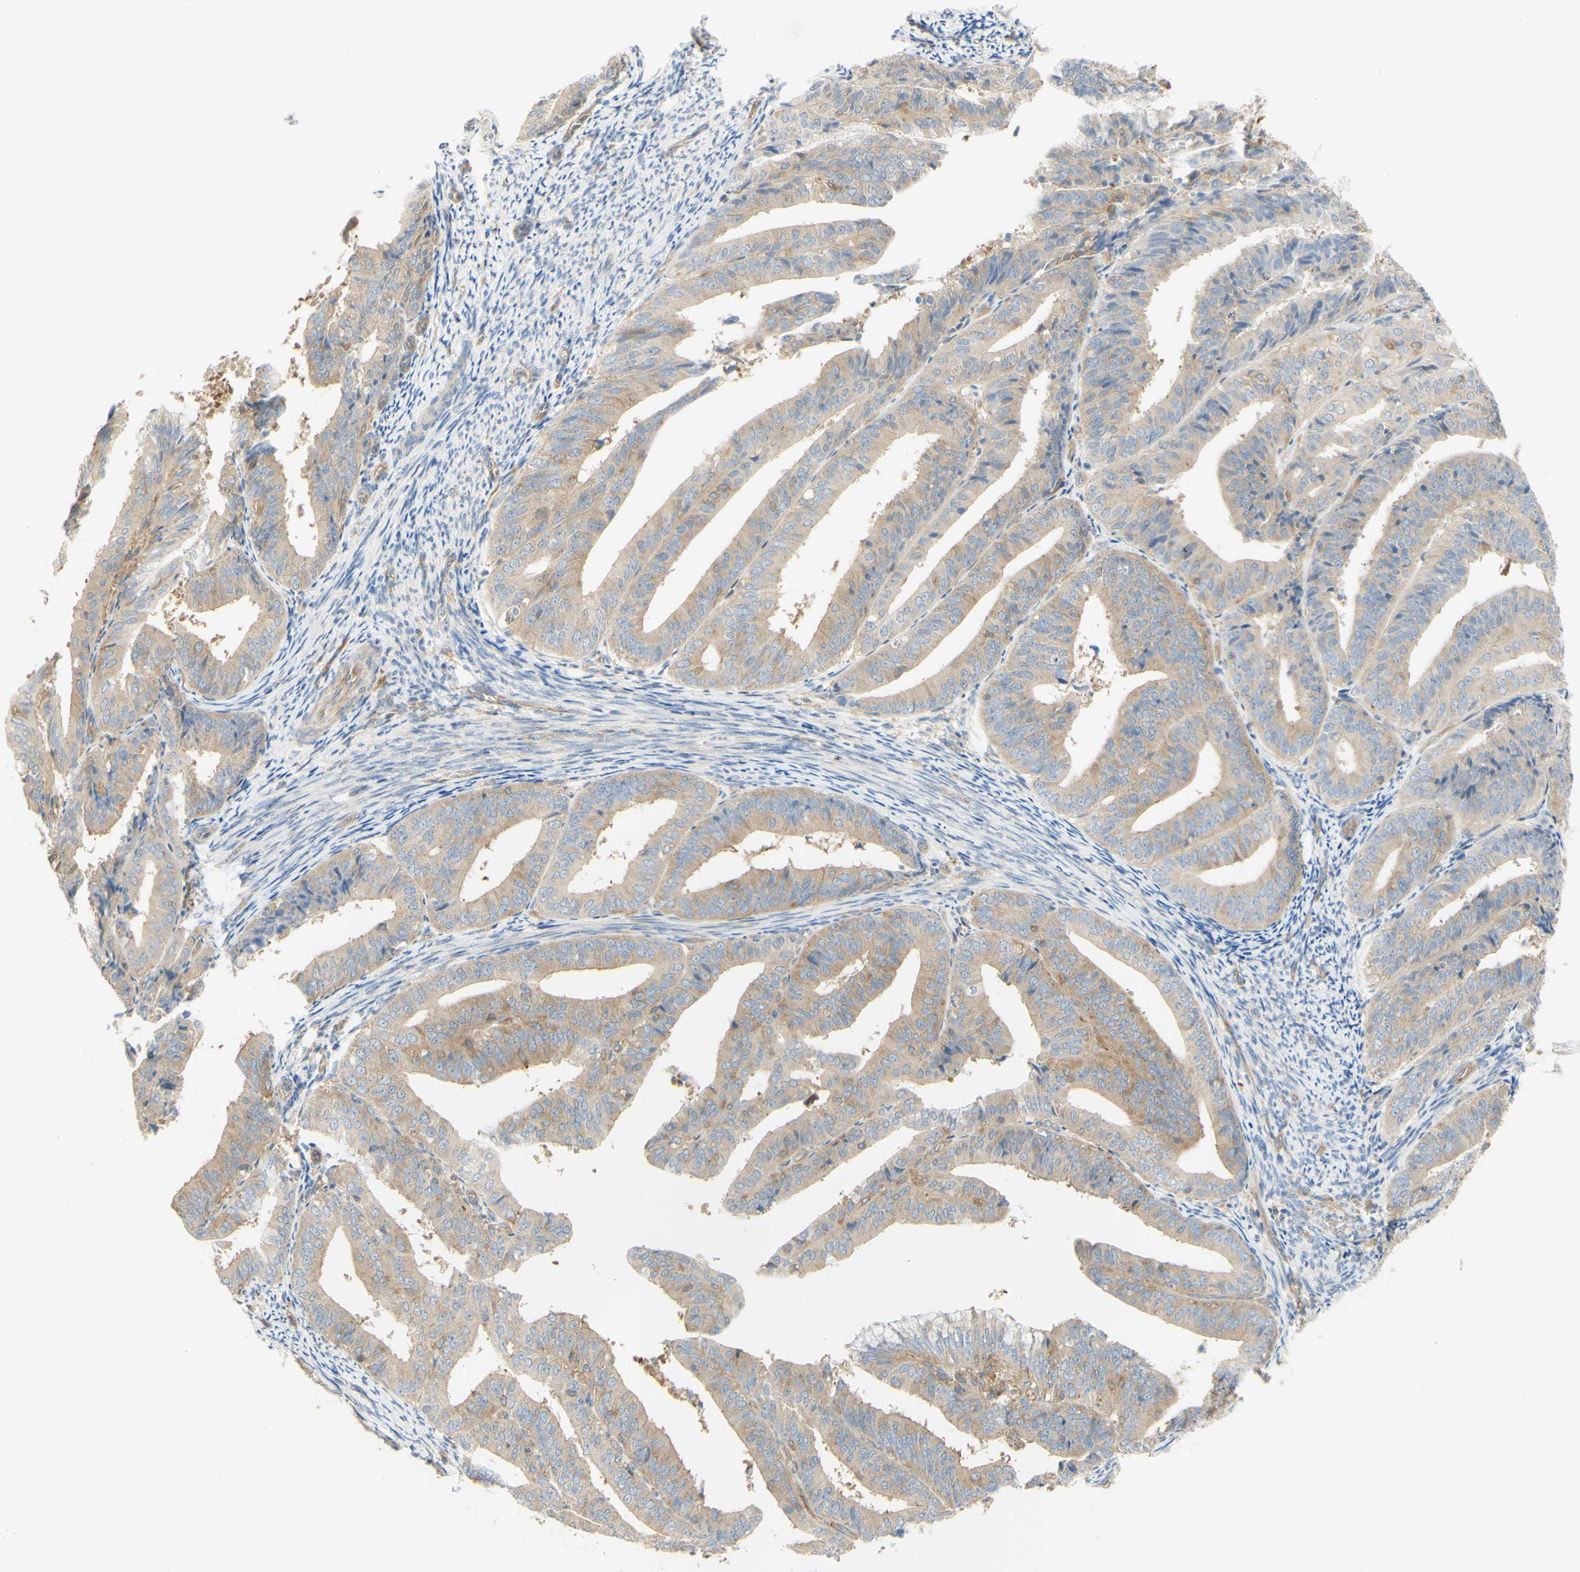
{"staining": {"intensity": "moderate", "quantity": ">75%", "location": "cytoplasmic/membranous"}, "tissue": "endometrial cancer", "cell_type": "Tumor cells", "image_type": "cancer", "snomed": [{"axis": "morphology", "description": "Adenocarcinoma, NOS"}, {"axis": "topography", "description": "Endometrium"}], "caption": "DAB immunohistochemical staining of endometrial adenocarcinoma demonstrates moderate cytoplasmic/membranous protein expression in approximately >75% of tumor cells.", "gene": "IKBKG", "patient": {"sex": "female", "age": 63}}